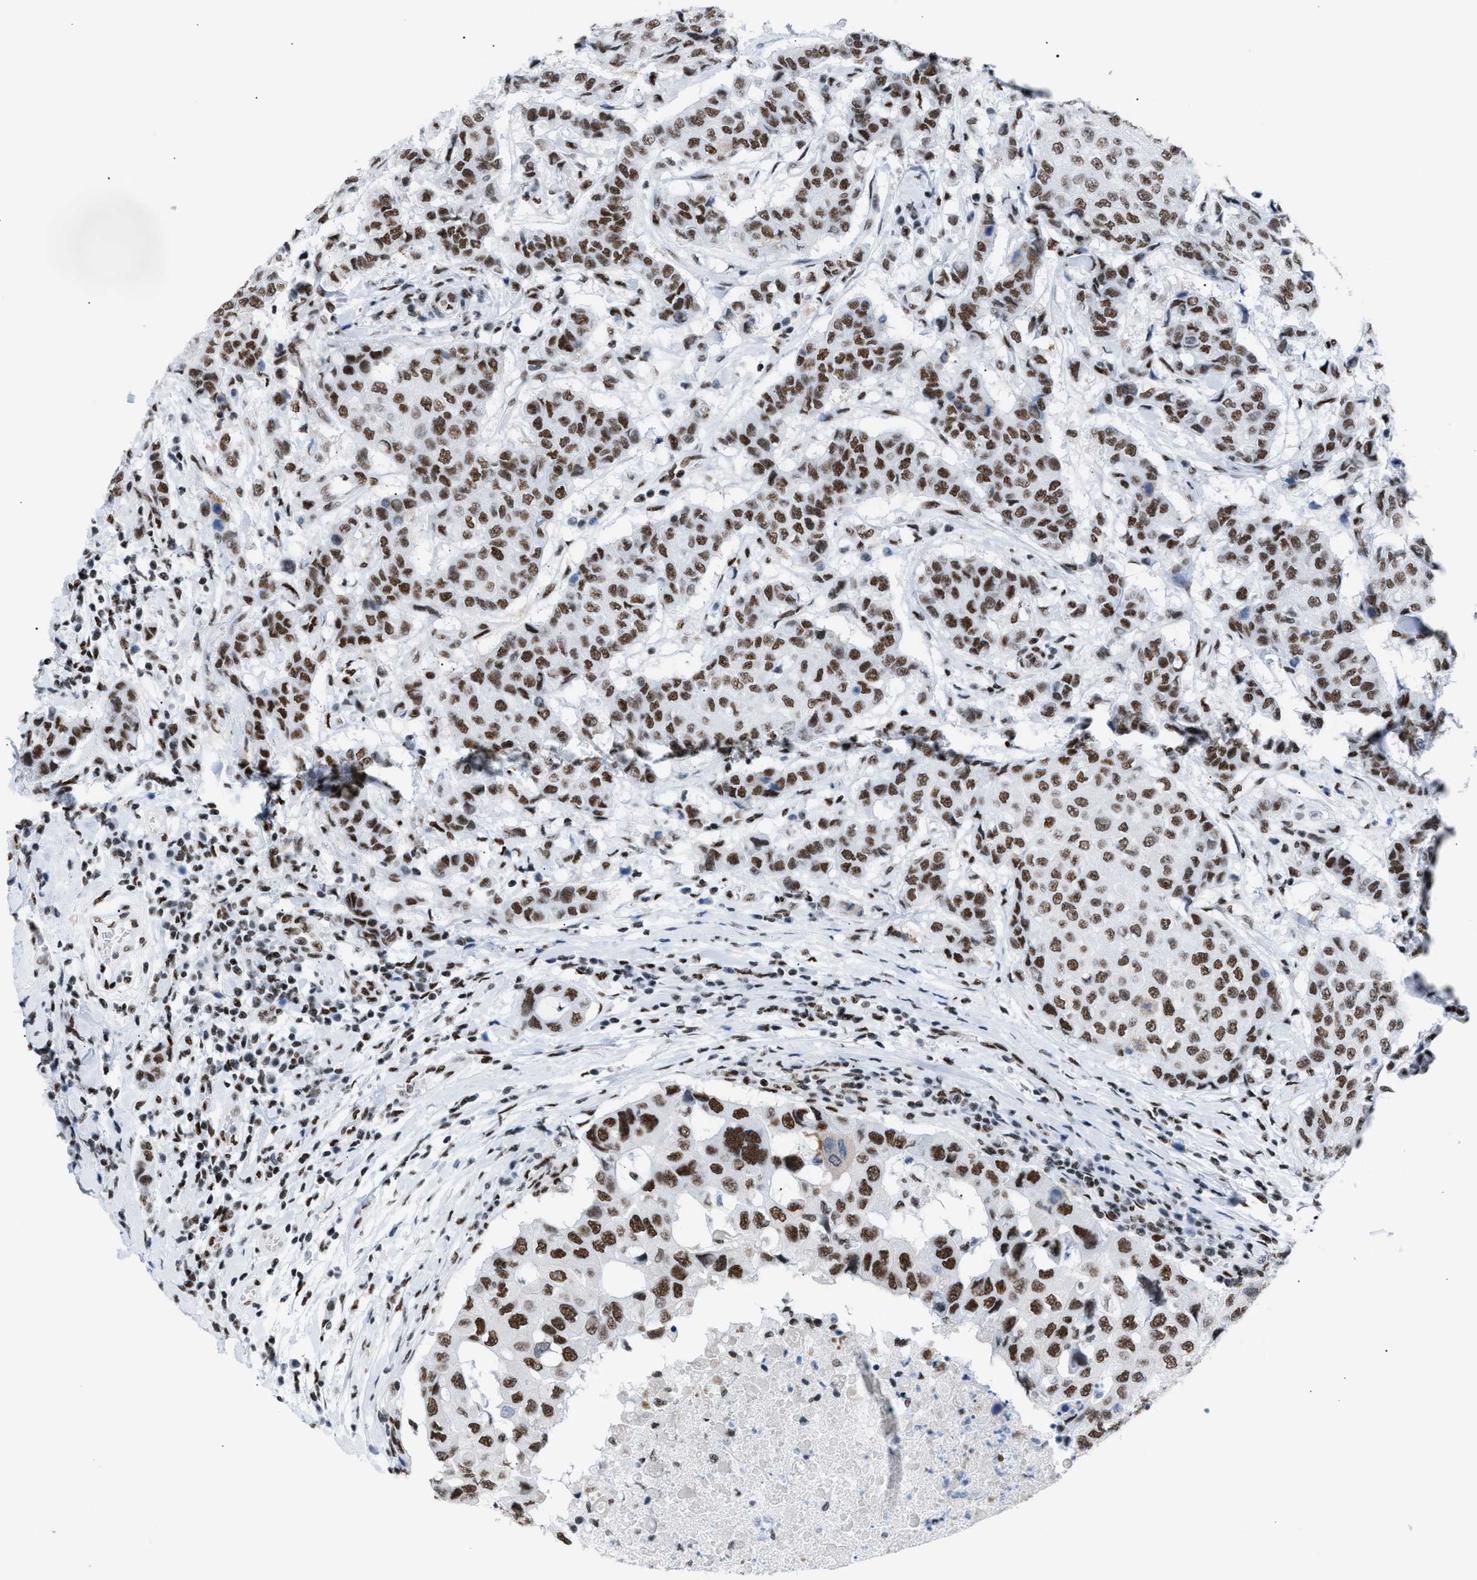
{"staining": {"intensity": "moderate", "quantity": ">75%", "location": "nuclear"}, "tissue": "breast cancer", "cell_type": "Tumor cells", "image_type": "cancer", "snomed": [{"axis": "morphology", "description": "Duct carcinoma"}, {"axis": "topography", "description": "Breast"}], "caption": "IHC staining of breast invasive ductal carcinoma, which displays medium levels of moderate nuclear expression in approximately >75% of tumor cells indicating moderate nuclear protein positivity. The staining was performed using DAB (3,3'-diaminobenzidine) (brown) for protein detection and nuclei were counterstained in hematoxylin (blue).", "gene": "CCAR2", "patient": {"sex": "female", "age": 27}}